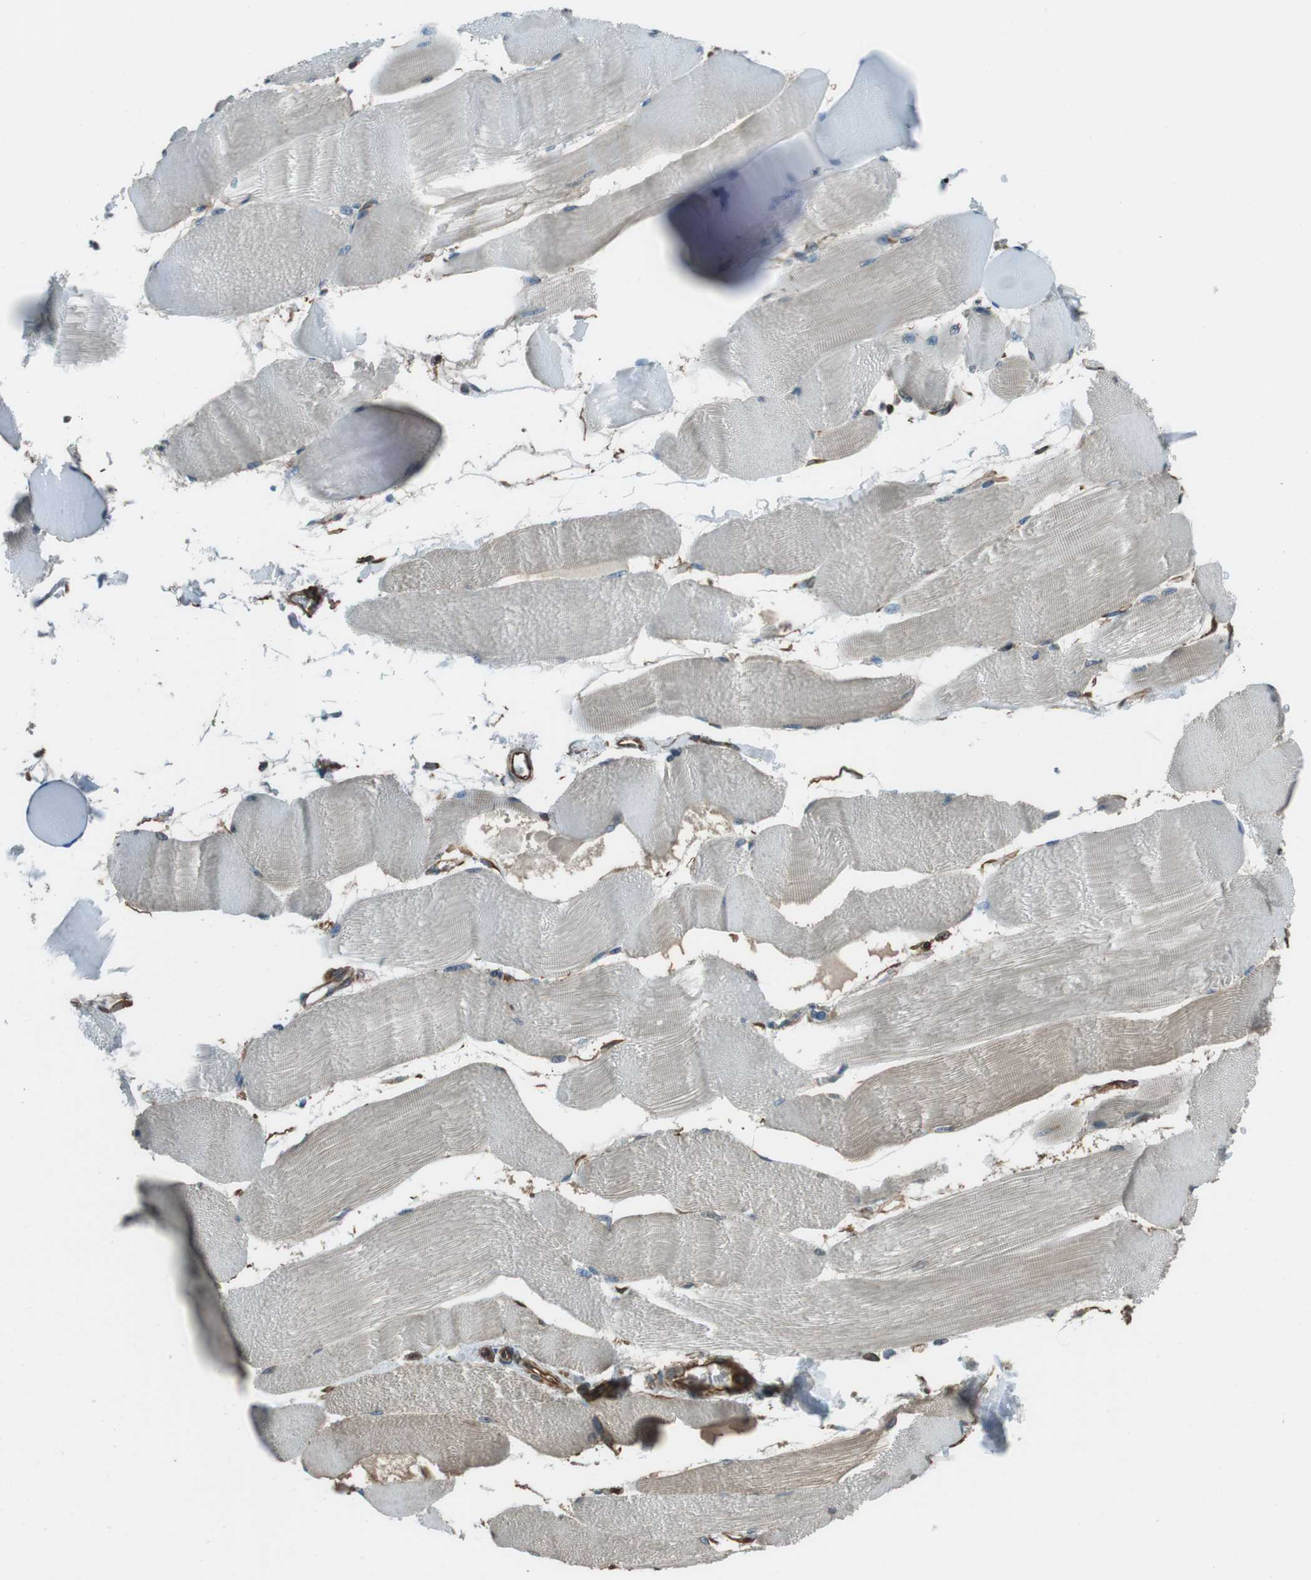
{"staining": {"intensity": "negative", "quantity": "none", "location": "none"}, "tissue": "skeletal muscle", "cell_type": "Myocytes", "image_type": "normal", "snomed": [{"axis": "morphology", "description": "Normal tissue, NOS"}, {"axis": "morphology", "description": "Squamous cell carcinoma, NOS"}, {"axis": "topography", "description": "Skeletal muscle"}], "caption": "Benign skeletal muscle was stained to show a protein in brown. There is no significant expression in myocytes.", "gene": "PA2G4", "patient": {"sex": "male", "age": 51}}